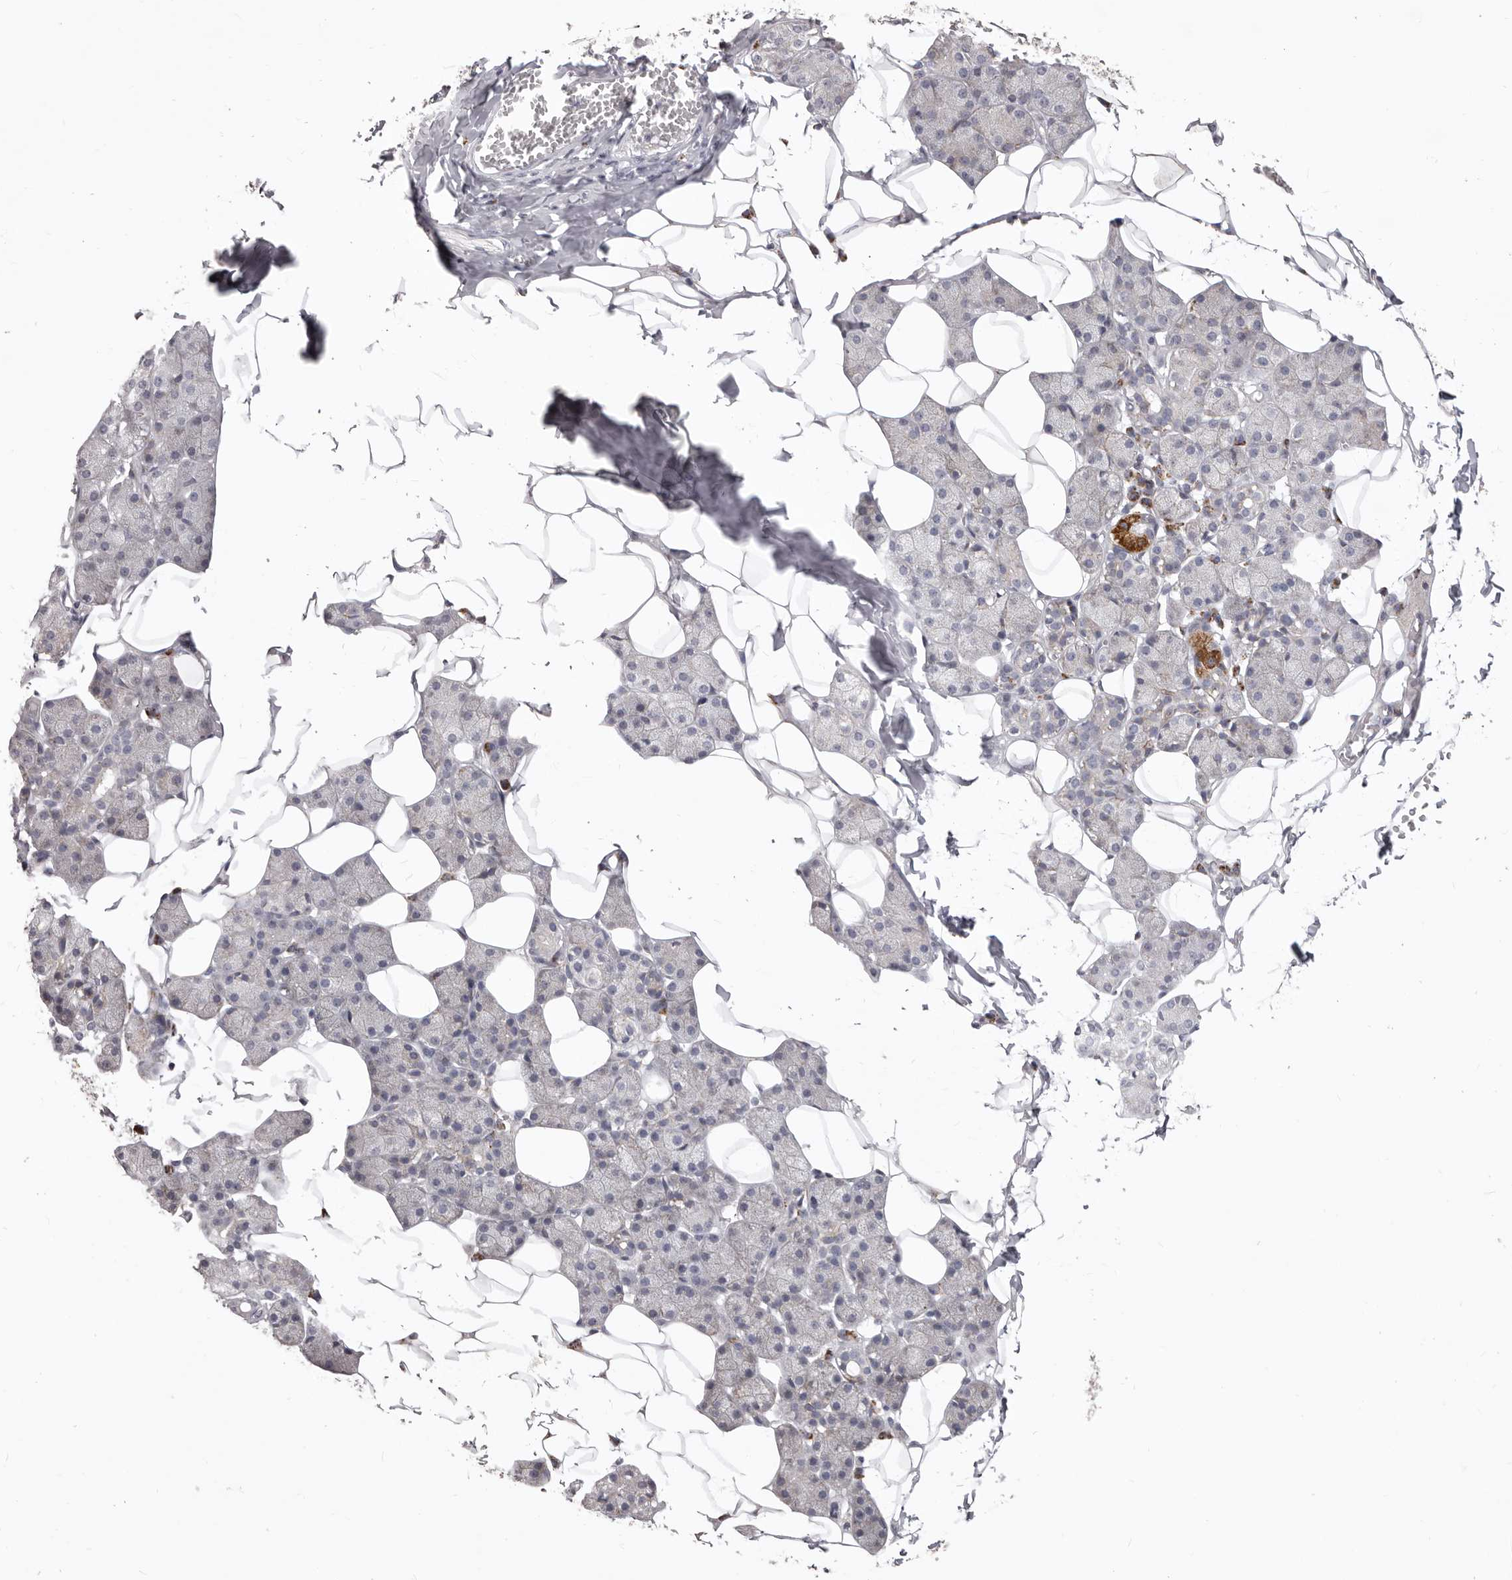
{"staining": {"intensity": "strong", "quantity": "<25%", "location": "cytoplasmic/membranous"}, "tissue": "salivary gland", "cell_type": "Glandular cells", "image_type": "normal", "snomed": [{"axis": "morphology", "description": "Normal tissue, NOS"}, {"axis": "topography", "description": "Salivary gland"}], "caption": "Immunohistochemical staining of benign human salivary gland demonstrates strong cytoplasmic/membranous protein positivity in about <25% of glandular cells.", "gene": "PRMT2", "patient": {"sex": "female", "age": 33}}